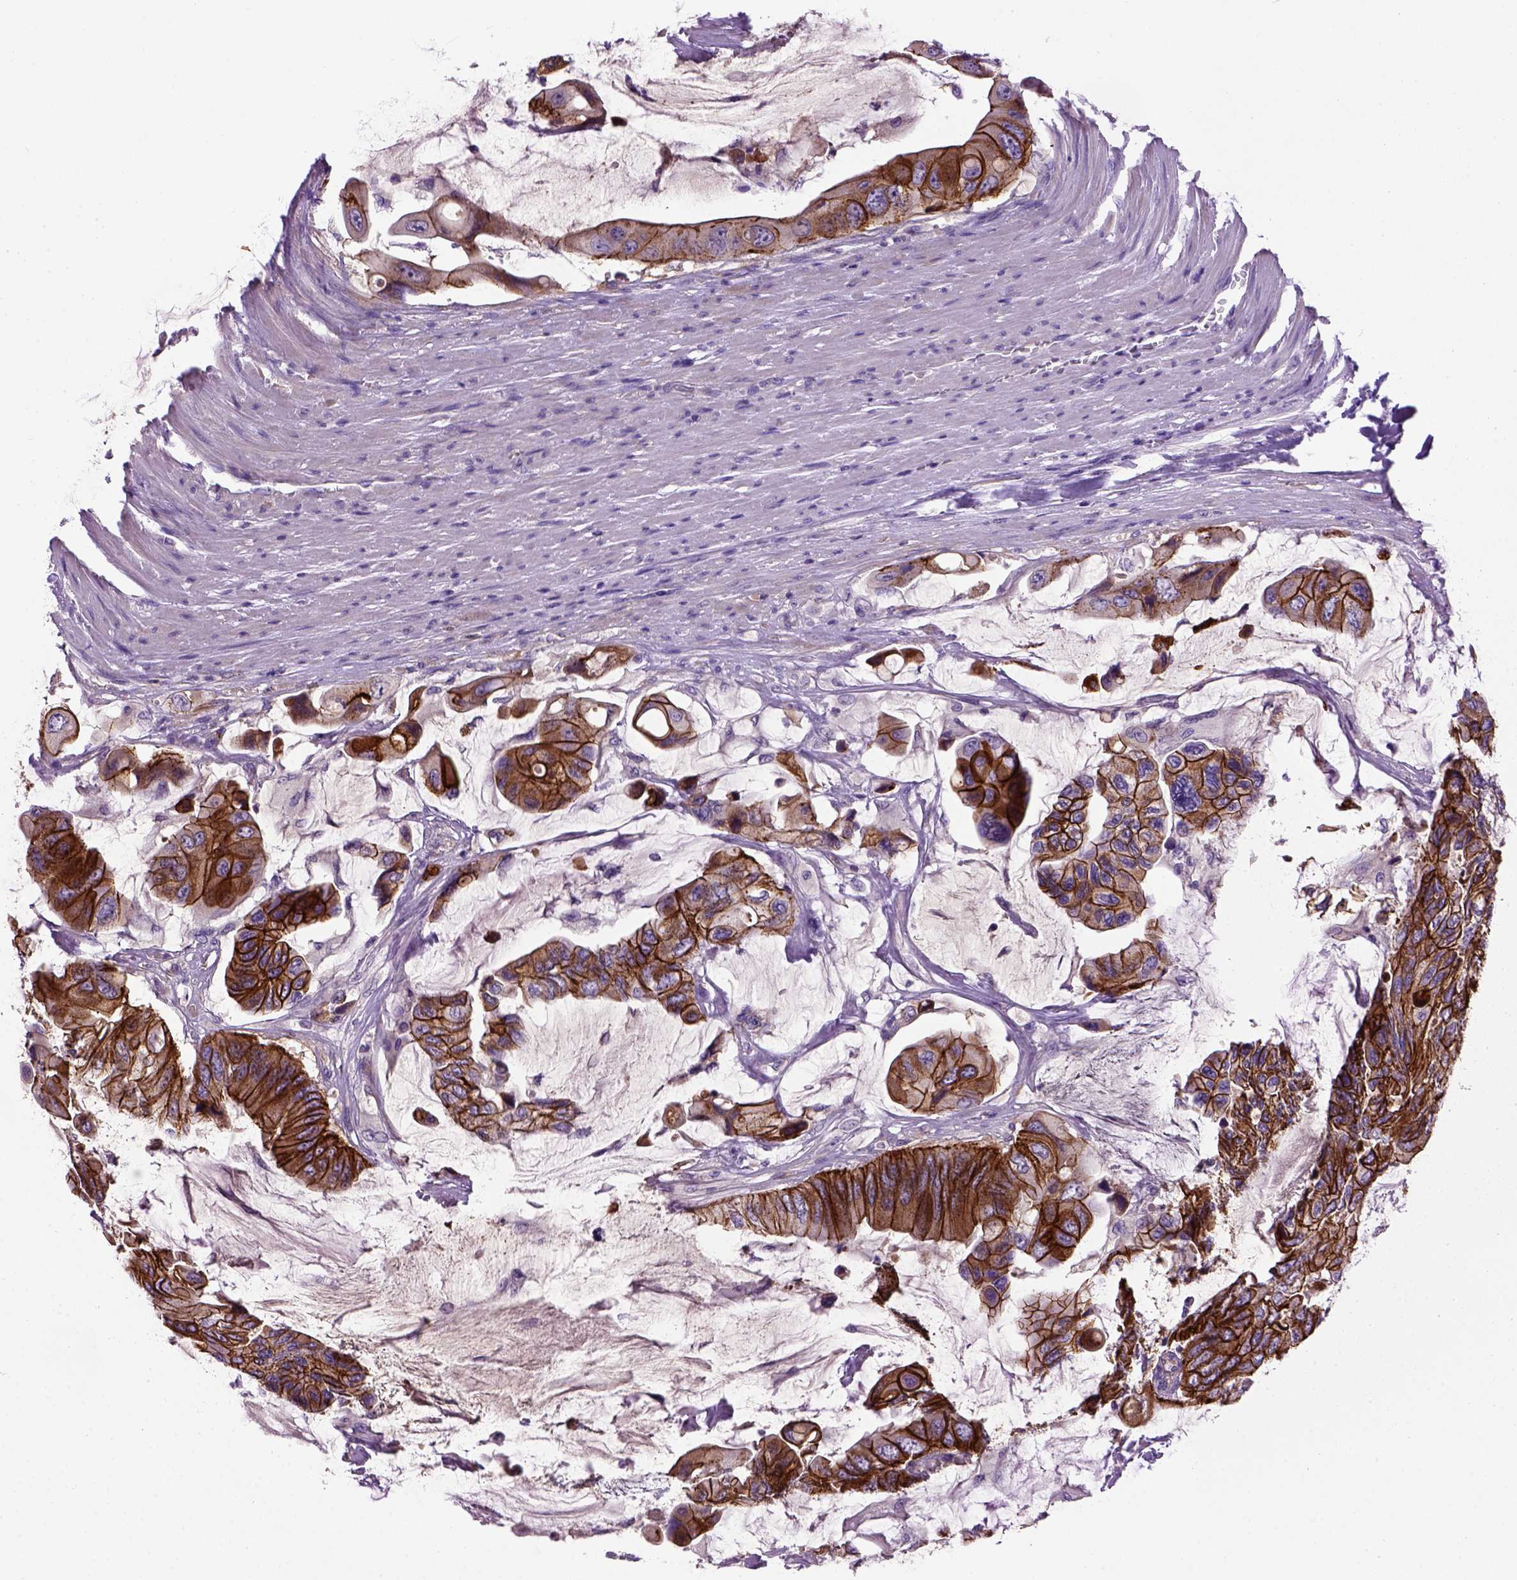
{"staining": {"intensity": "strong", "quantity": ">75%", "location": "cytoplasmic/membranous"}, "tissue": "colorectal cancer", "cell_type": "Tumor cells", "image_type": "cancer", "snomed": [{"axis": "morphology", "description": "Adenocarcinoma, NOS"}, {"axis": "topography", "description": "Rectum"}], "caption": "IHC histopathology image of adenocarcinoma (colorectal) stained for a protein (brown), which displays high levels of strong cytoplasmic/membranous staining in approximately >75% of tumor cells.", "gene": "CDH1", "patient": {"sex": "male", "age": 63}}